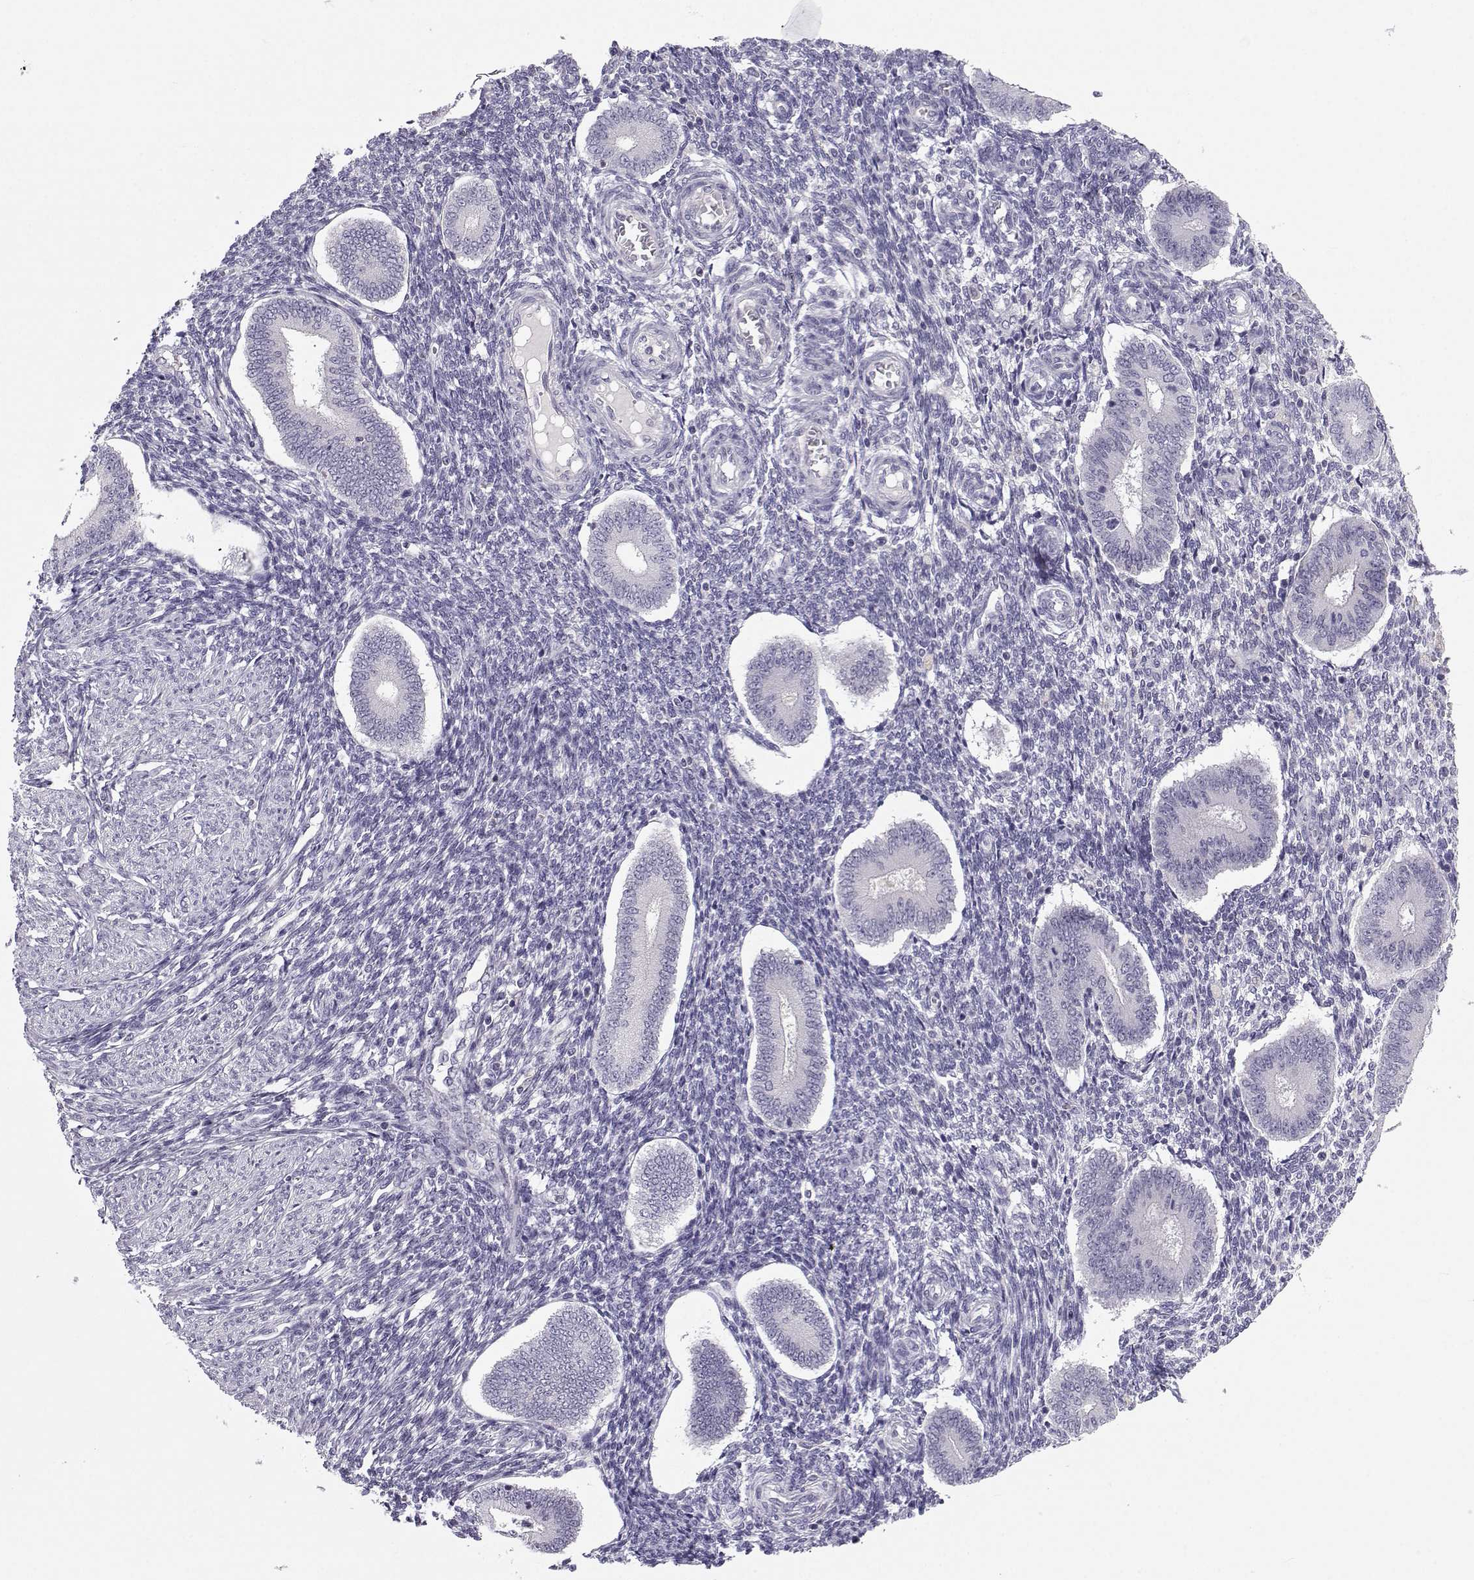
{"staining": {"intensity": "negative", "quantity": "none", "location": "none"}, "tissue": "endometrium", "cell_type": "Cells in endometrial stroma", "image_type": "normal", "snomed": [{"axis": "morphology", "description": "Normal tissue, NOS"}, {"axis": "topography", "description": "Endometrium"}], "caption": "DAB (3,3'-diaminobenzidine) immunohistochemical staining of unremarkable endometrium demonstrates no significant positivity in cells in endometrial stroma.", "gene": "MROH7", "patient": {"sex": "female", "age": 40}}